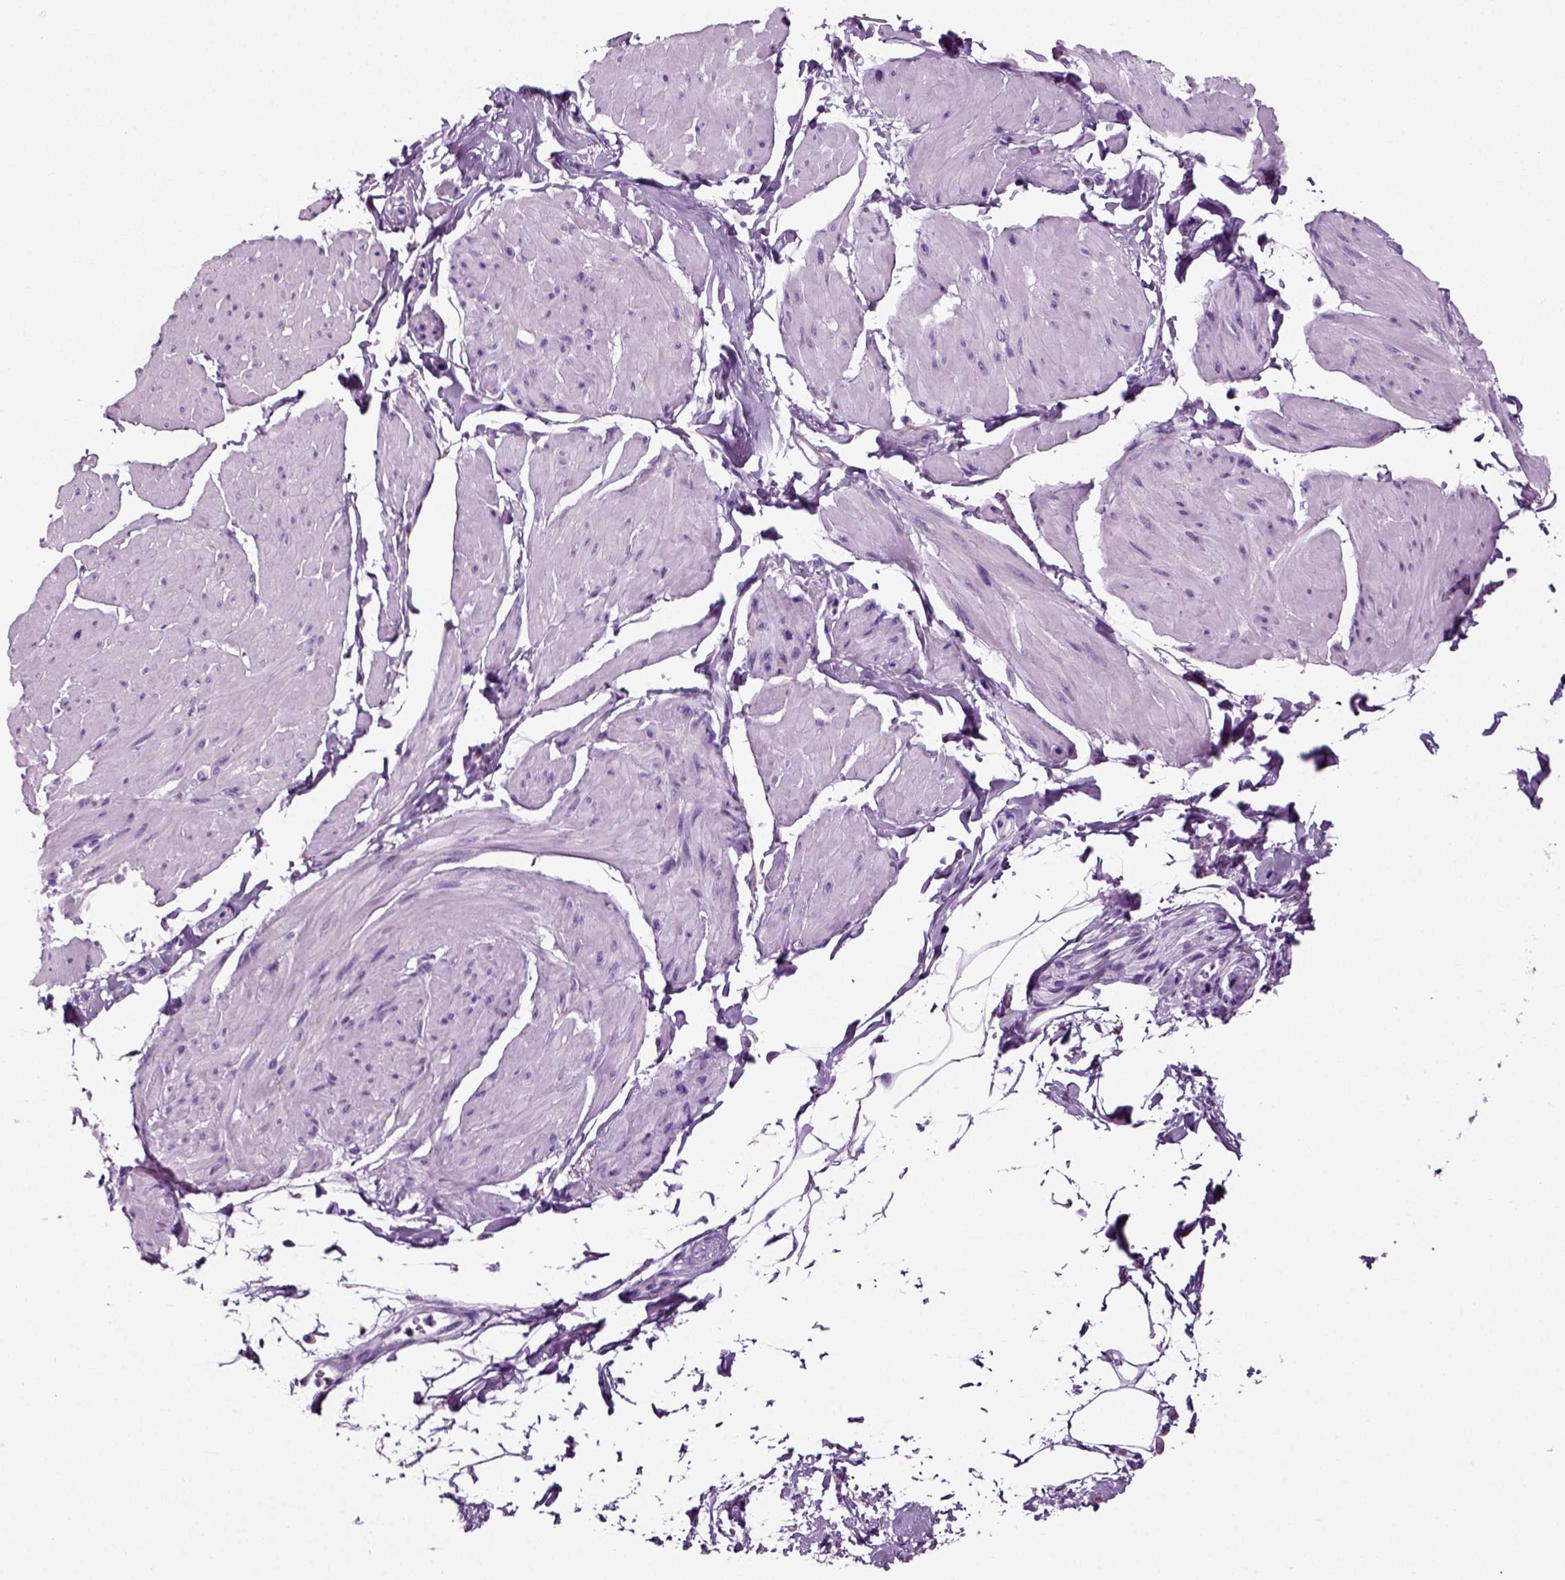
{"staining": {"intensity": "negative", "quantity": "none", "location": "none"}, "tissue": "smooth muscle", "cell_type": "Smooth muscle cells", "image_type": "normal", "snomed": [{"axis": "morphology", "description": "Normal tissue, NOS"}, {"axis": "topography", "description": "Adipose tissue"}, {"axis": "topography", "description": "Smooth muscle"}, {"axis": "topography", "description": "Peripheral nerve tissue"}], "caption": "IHC image of benign smooth muscle: human smooth muscle stained with DAB (3,3'-diaminobenzidine) displays no significant protein positivity in smooth muscle cells.", "gene": "DNAH10", "patient": {"sex": "male", "age": 83}}